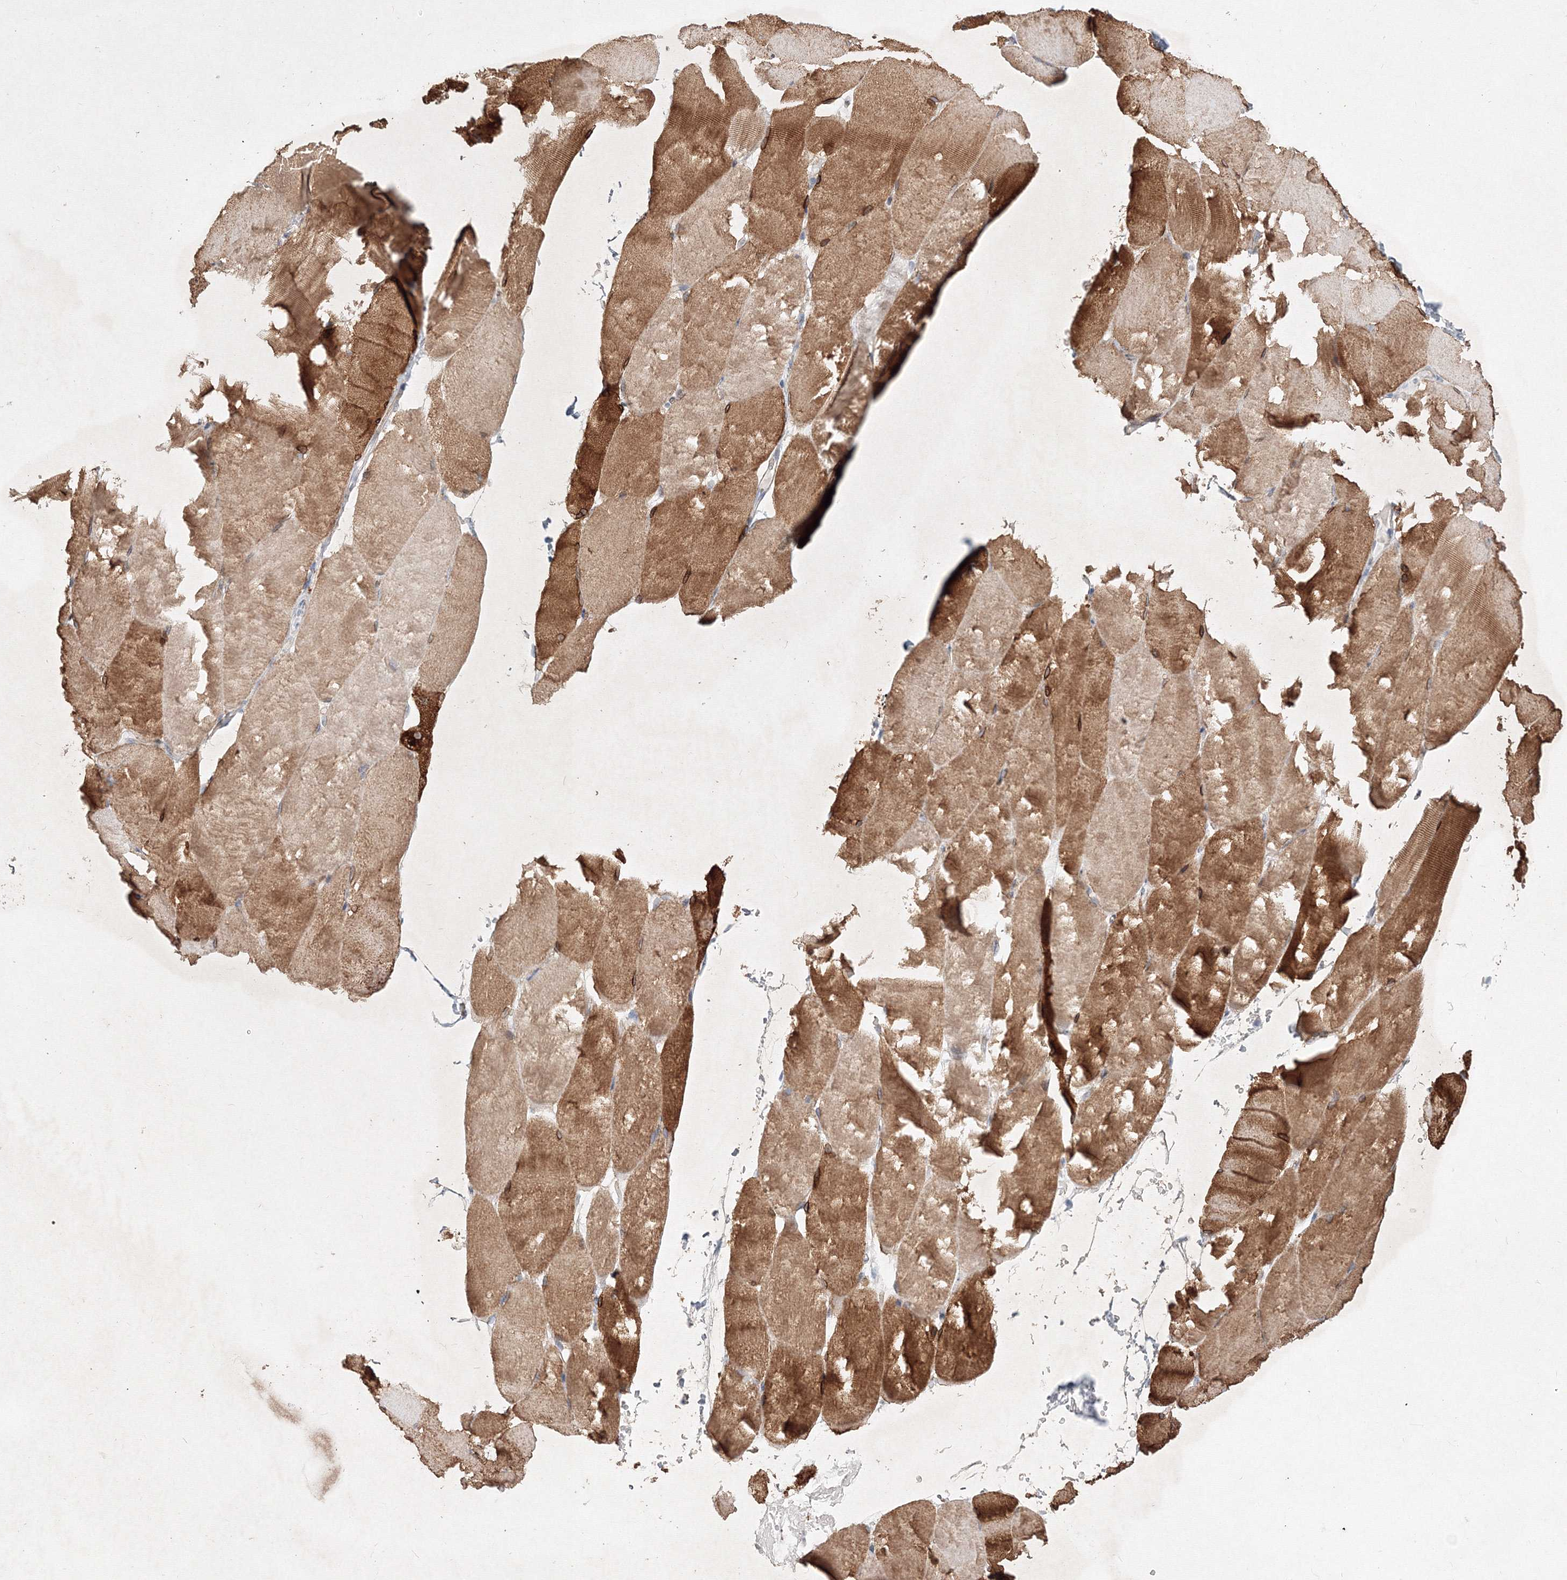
{"staining": {"intensity": "strong", "quantity": "25%-75%", "location": "cytoplasmic/membranous"}, "tissue": "skeletal muscle", "cell_type": "Myocytes", "image_type": "normal", "snomed": [{"axis": "morphology", "description": "Normal tissue, NOS"}, {"axis": "topography", "description": "Skeletal muscle"}, {"axis": "topography", "description": "Parathyroid gland"}], "caption": "Strong cytoplasmic/membranous staining is appreciated in about 25%-75% of myocytes in benign skeletal muscle. The staining is performed using DAB (3,3'-diaminobenzidine) brown chromogen to label protein expression. The nuclei are counter-stained blue using hematoxylin.", "gene": "CXXC4", "patient": {"sex": "female", "age": 37}}